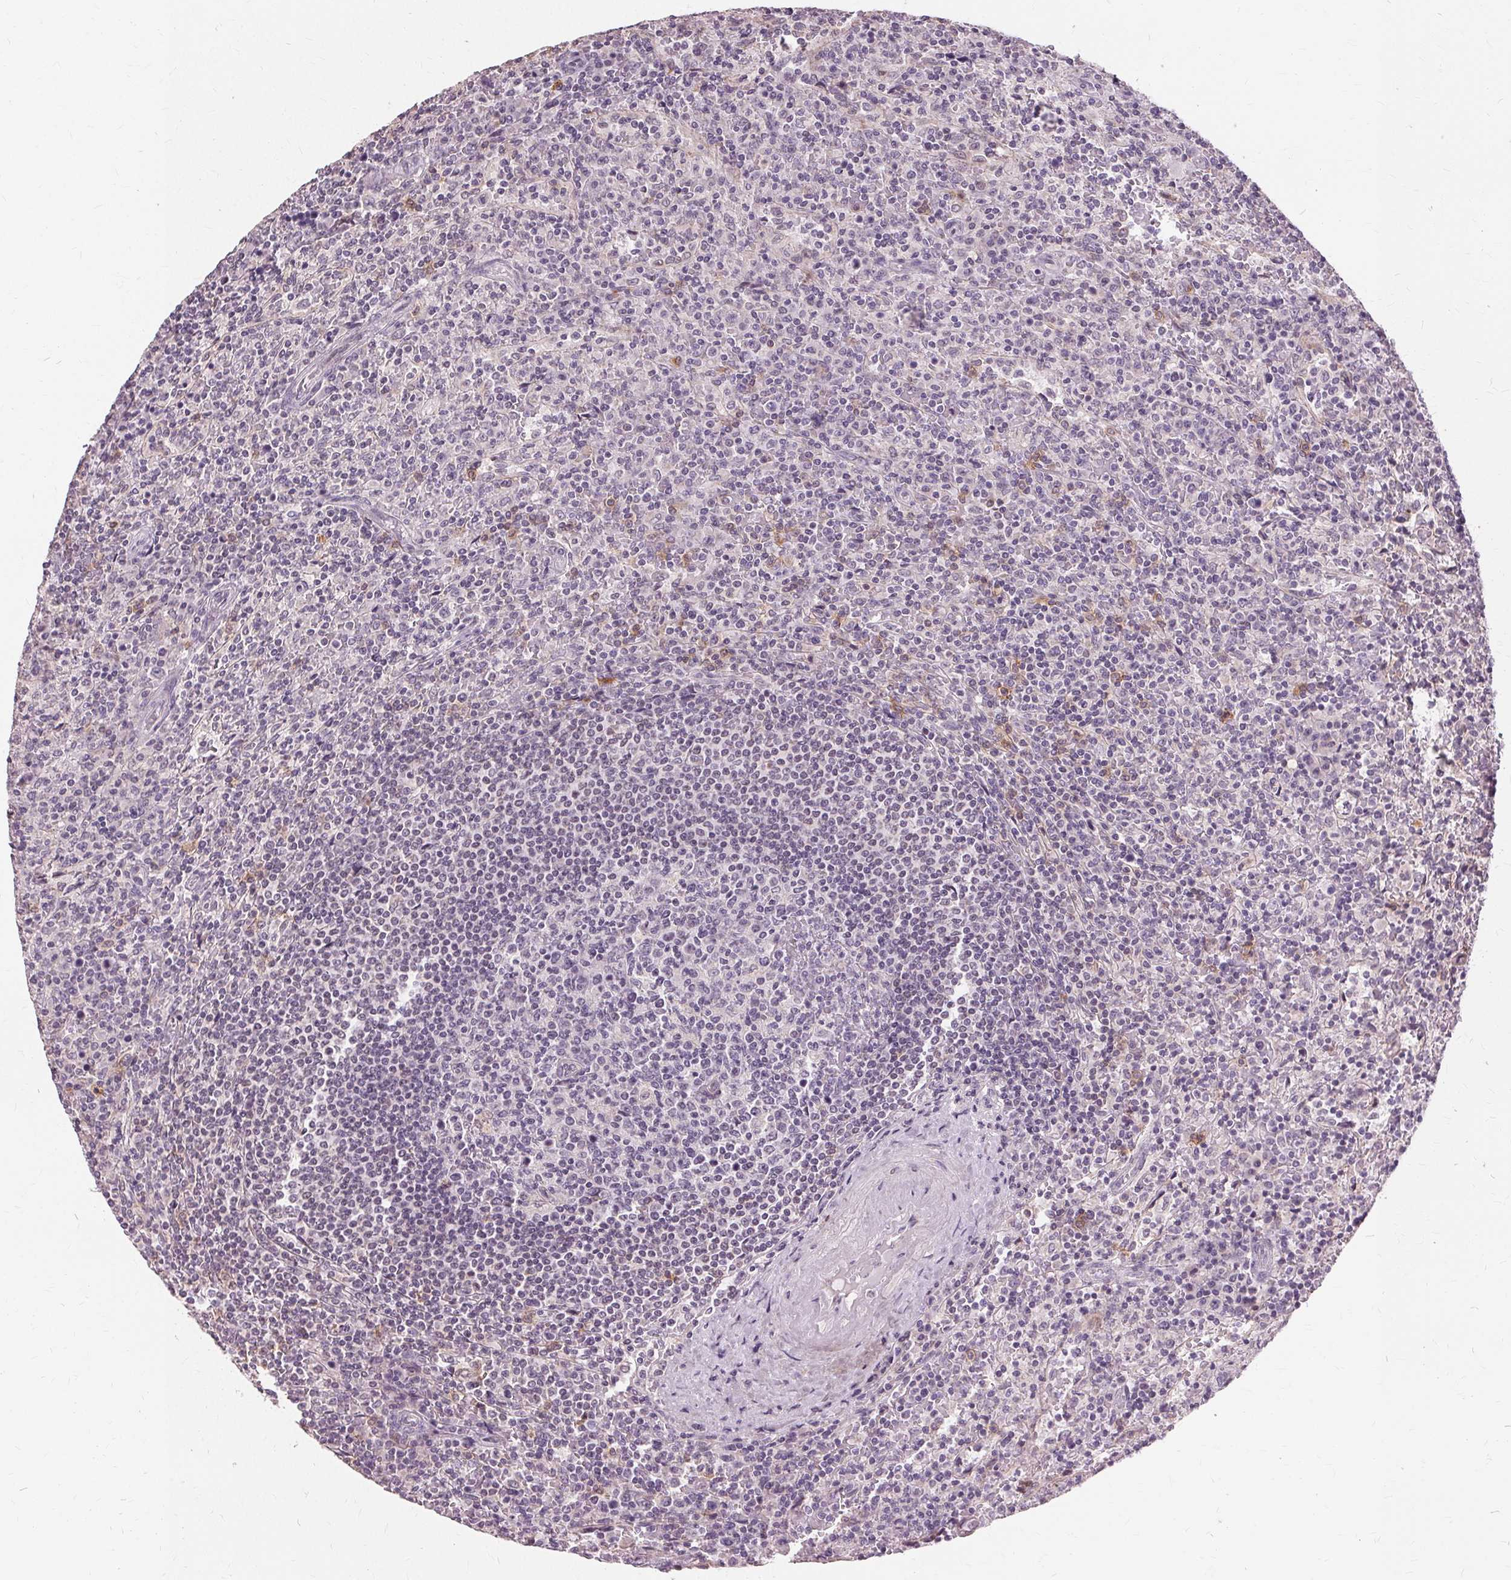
{"staining": {"intensity": "negative", "quantity": "none", "location": "none"}, "tissue": "lymphoma", "cell_type": "Tumor cells", "image_type": "cancer", "snomed": [{"axis": "morphology", "description": "Malignant lymphoma, non-Hodgkin's type, Low grade"}, {"axis": "topography", "description": "Spleen"}], "caption": "Tumor cells are negative for protein expression in human low-grade malignant lymphoma, non-Hodgkin's type.", "gene": "SIGLEC6", "patient": {"sex": "male", "age": 62}}